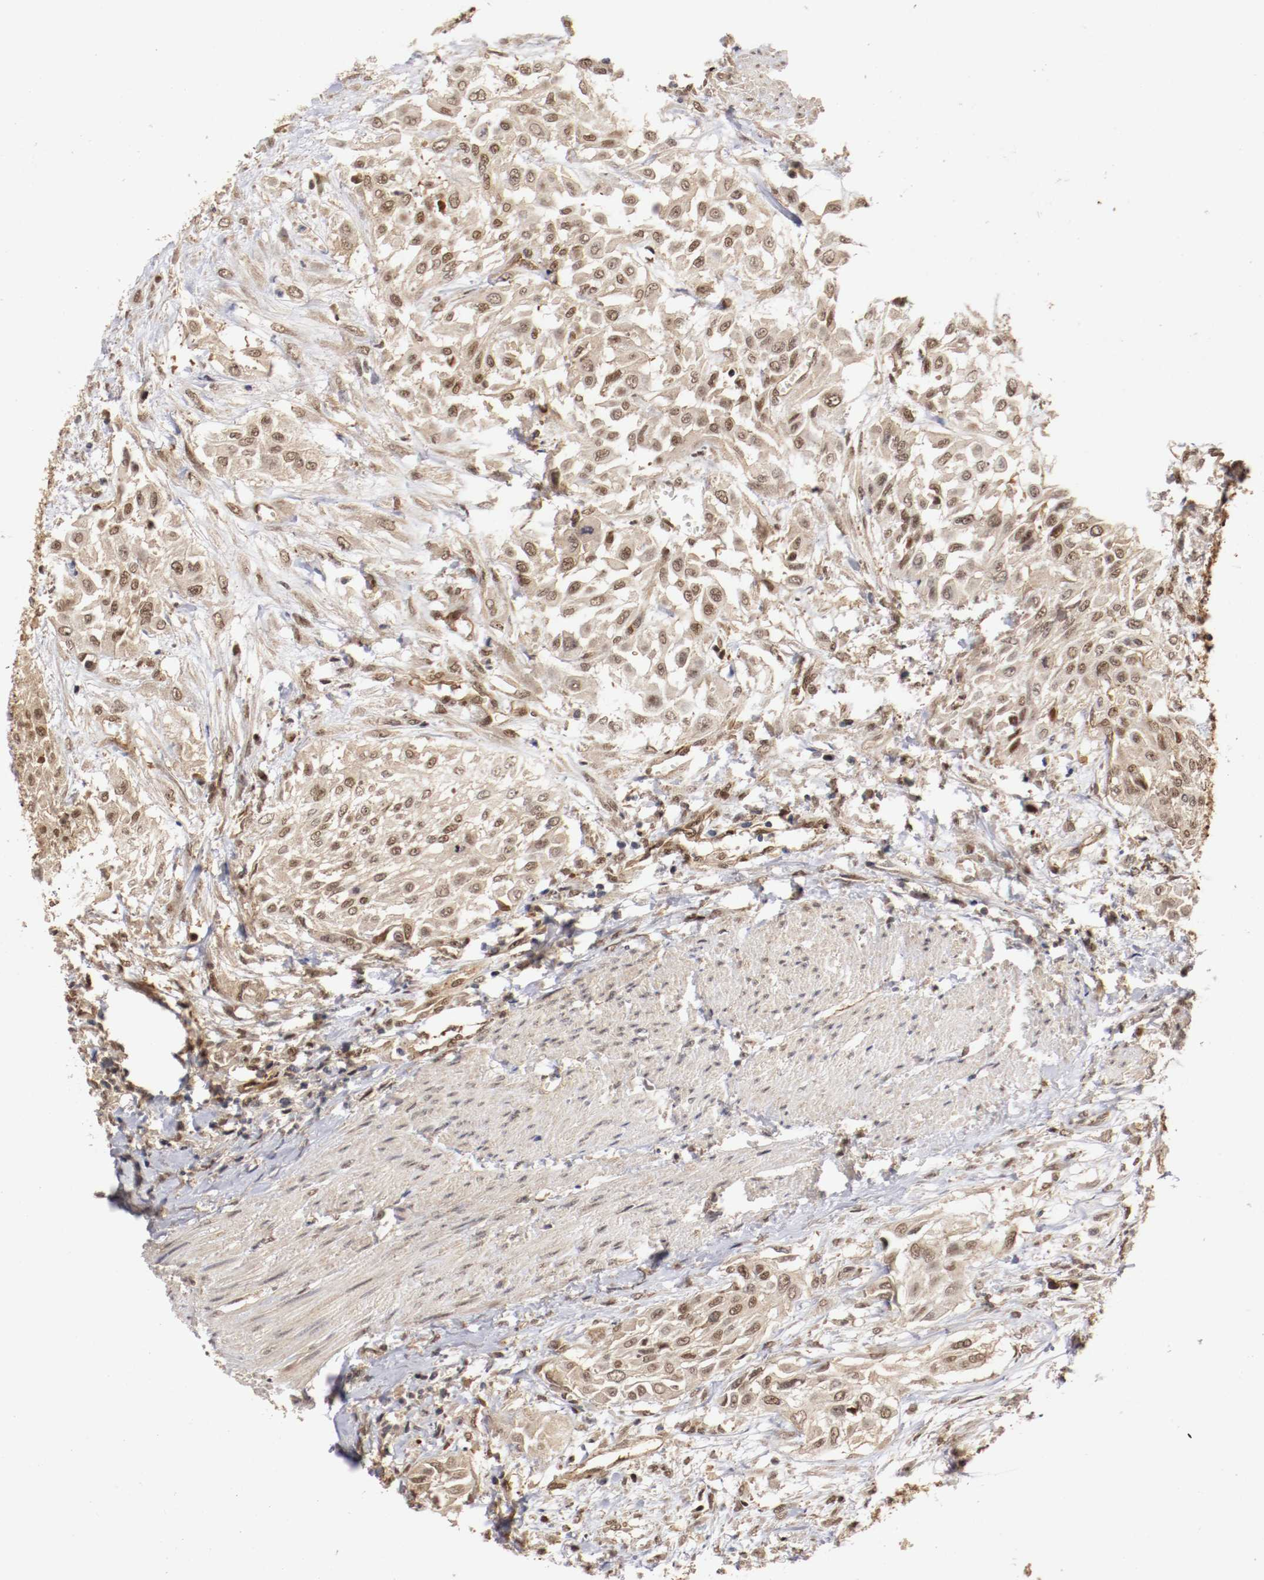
{"staining": {"intensity": "weak", "quantity": ">75%", "location": "cytoplasmic/membranous,nuclear"}, "tissue": "urothelial cancer", "cell_type": "Tumor cells", "image_type": "cancer", "snomed": [{"axis": "morphology", "description": "Urothelial carcinoma, High grade"}, {"axis": "topography", "description": "Urinary bladder"}], "caption": "This is a micrograph of IHC staining of high-grade urothelial carcinoma, which shows weak expression in the cytoplasmic/membranous and nuclear of tumor cells.", "gene": "DNMT3B", "patient": {"sex": "male", "age": 57}}